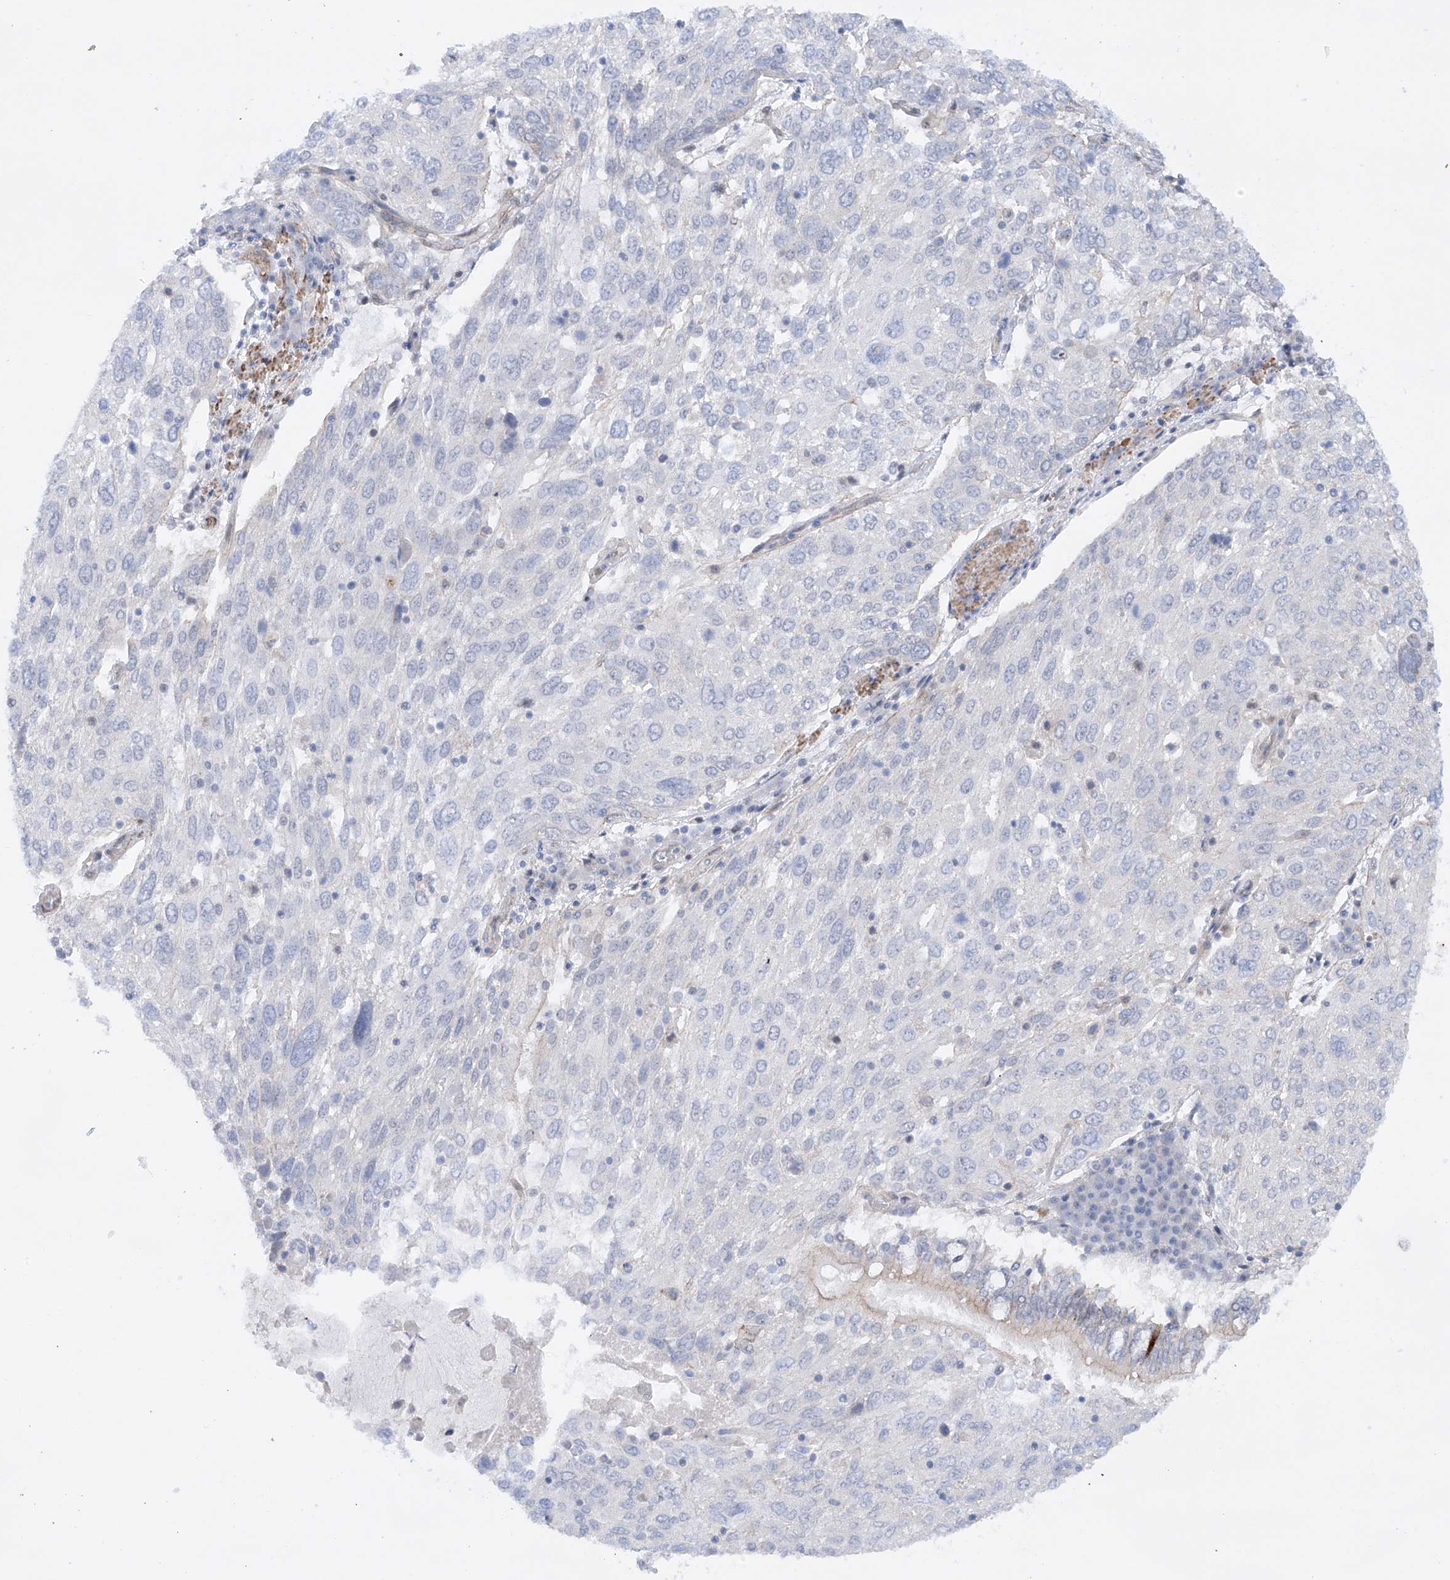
{"staining": {"intensity": "negative", "quantity": "none", "location": "none"}, "tissue": "lung cancer", "cell_type": "Tumor cells", "image_type": "cancer", "snomed": [{"axis": "morphology", "description": "Squamous cell carcinoma, NOS"}, {"axis": "topography", "description": "Lung"}], "caption": "Tumor cells are negative for protein expression in human lung cancer (squamous cell carcinoma).", "gene": "ZNF490", "patient": {"sex": "male", "age": 65}}